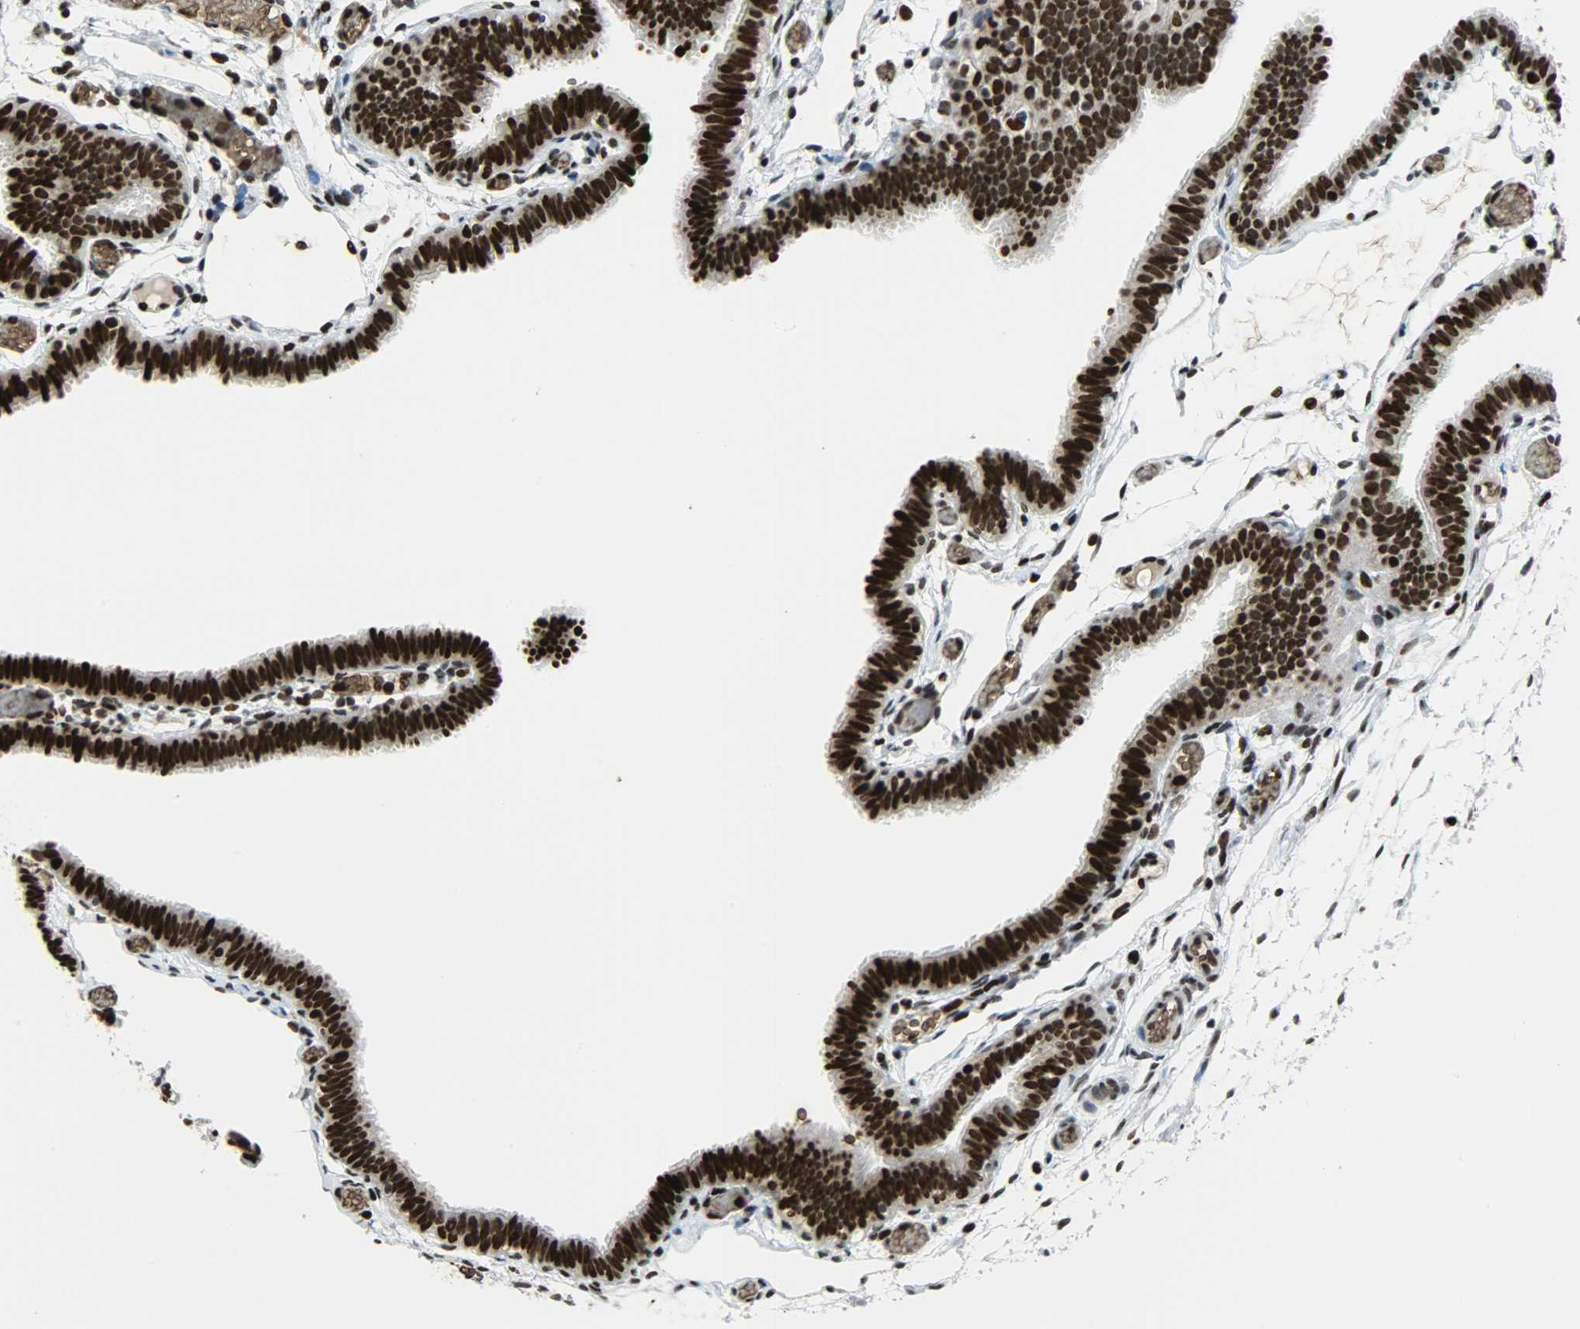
{"staining": {"intensity": "strong", "quantity": ">75%", "location": "cytoplasmic/membranous,nuclear"}, "tissue": "fallopian tube", "cell_type": "Glandular cells", "image_type": "normal", "snomed": [{"axis": "morphology", "description": "Normal tissue, NOS"}, {"axis": "topography", "description": "Fallopian tube"}], "caption": "Immunohistochemical staining of normal fallopian tube shows strong cytoplasmic/membranous,nuclear protein positivity in approximately >75% of glandular cells.", "gene": "SNAI1", "patient": {"sex": "female", "age": 29}}